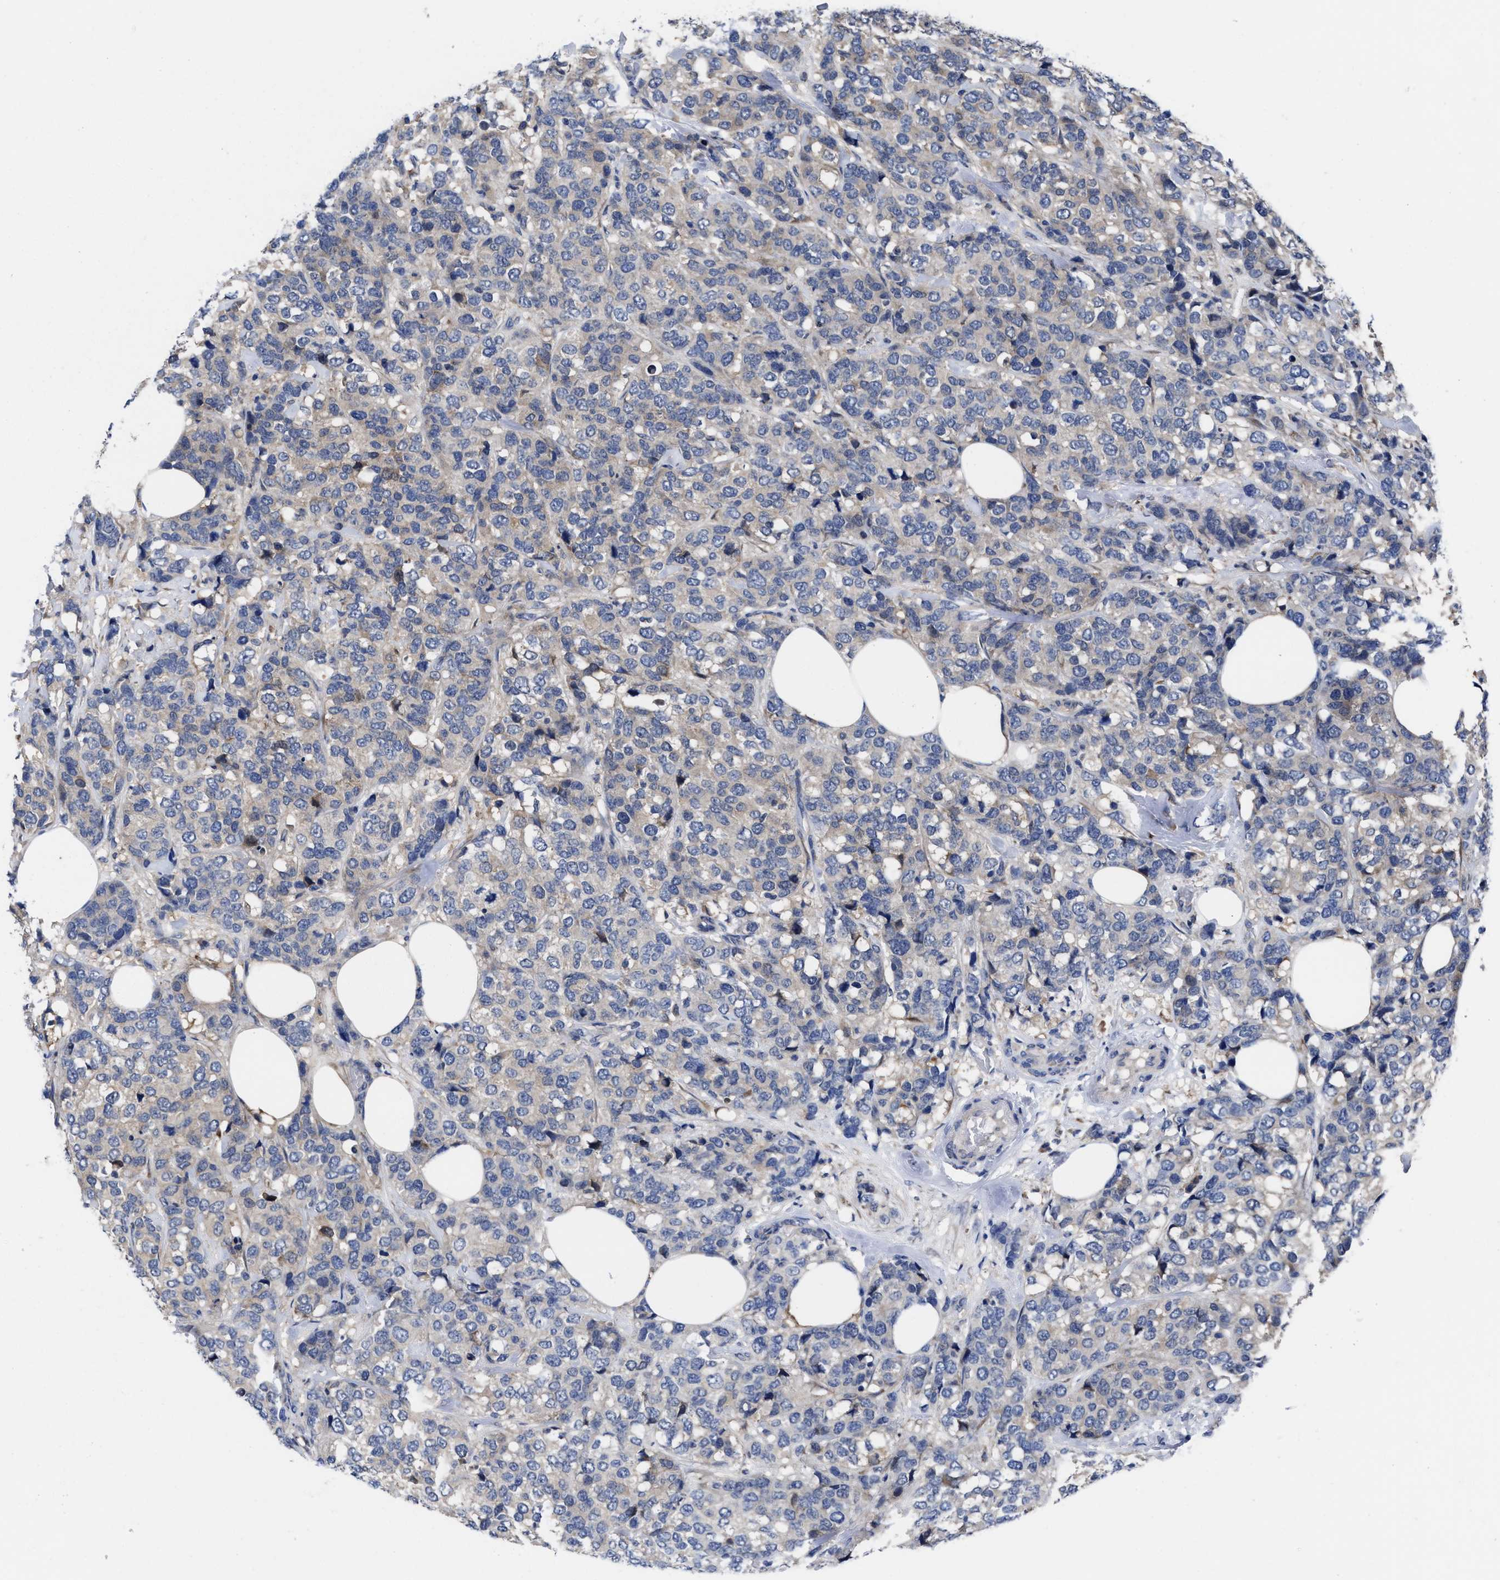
{"staining": {"intensity": "weak", "quantity": "25%-75%", "location": "cytoplasmic/membranous"}, "tissue": "breast cancer", "cell_type": "Tumor cells", "image_type": "cancer", "snomed": [{"axis": "morphology", "description": "Lobular carcinoma"}, {"axis": "topography", "description": "Breast"}], "caption": "This micrograph exhibits immunohistochemistry staining of breast cancer (lobular carcinoma), with low weak cytoplasmic/membranous expression in about 25%-75% of tumor cells.", "gene": "TXNDC17", "patient": {"sex": "female", "age": 59}}